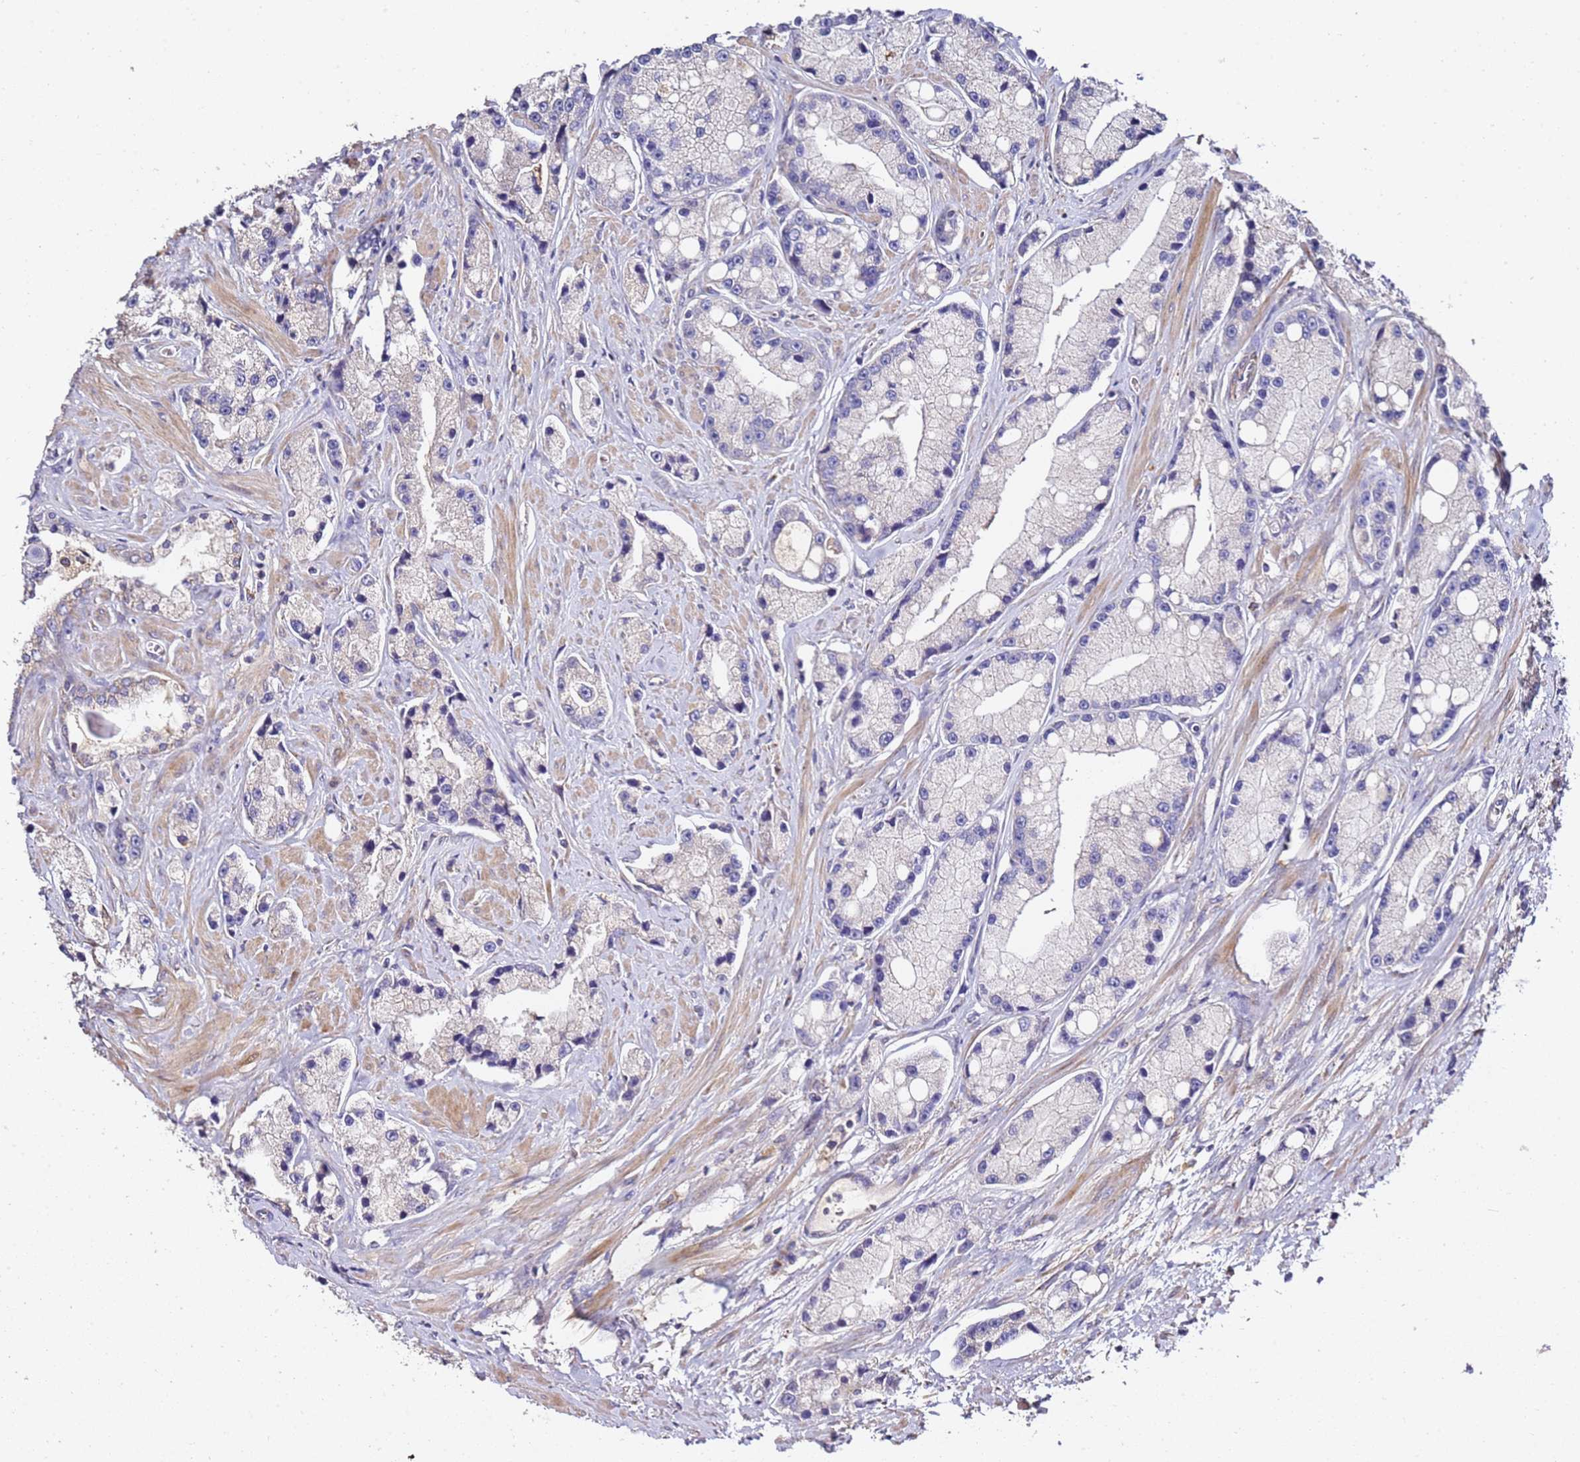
{"staining": {"intensity": "negative", "quantity": "none", "location": "none"}, "tissue": "prostate cancer", "cell_type": "Tumor cells", "image_type": "cancer", "snomed": [{"axis": "morphology", "description": "Adenocarcinoma, High grade"}, {"axis": "topography", "description": "Prostate"}], "caption": "Prostate cancer (high-grade adenocarcinoma) stained for a protein using immunohistochemistry displays no expression tumor cells.", "gene": "OR2B11", "patient": {"sex": "male", "age": 74}}